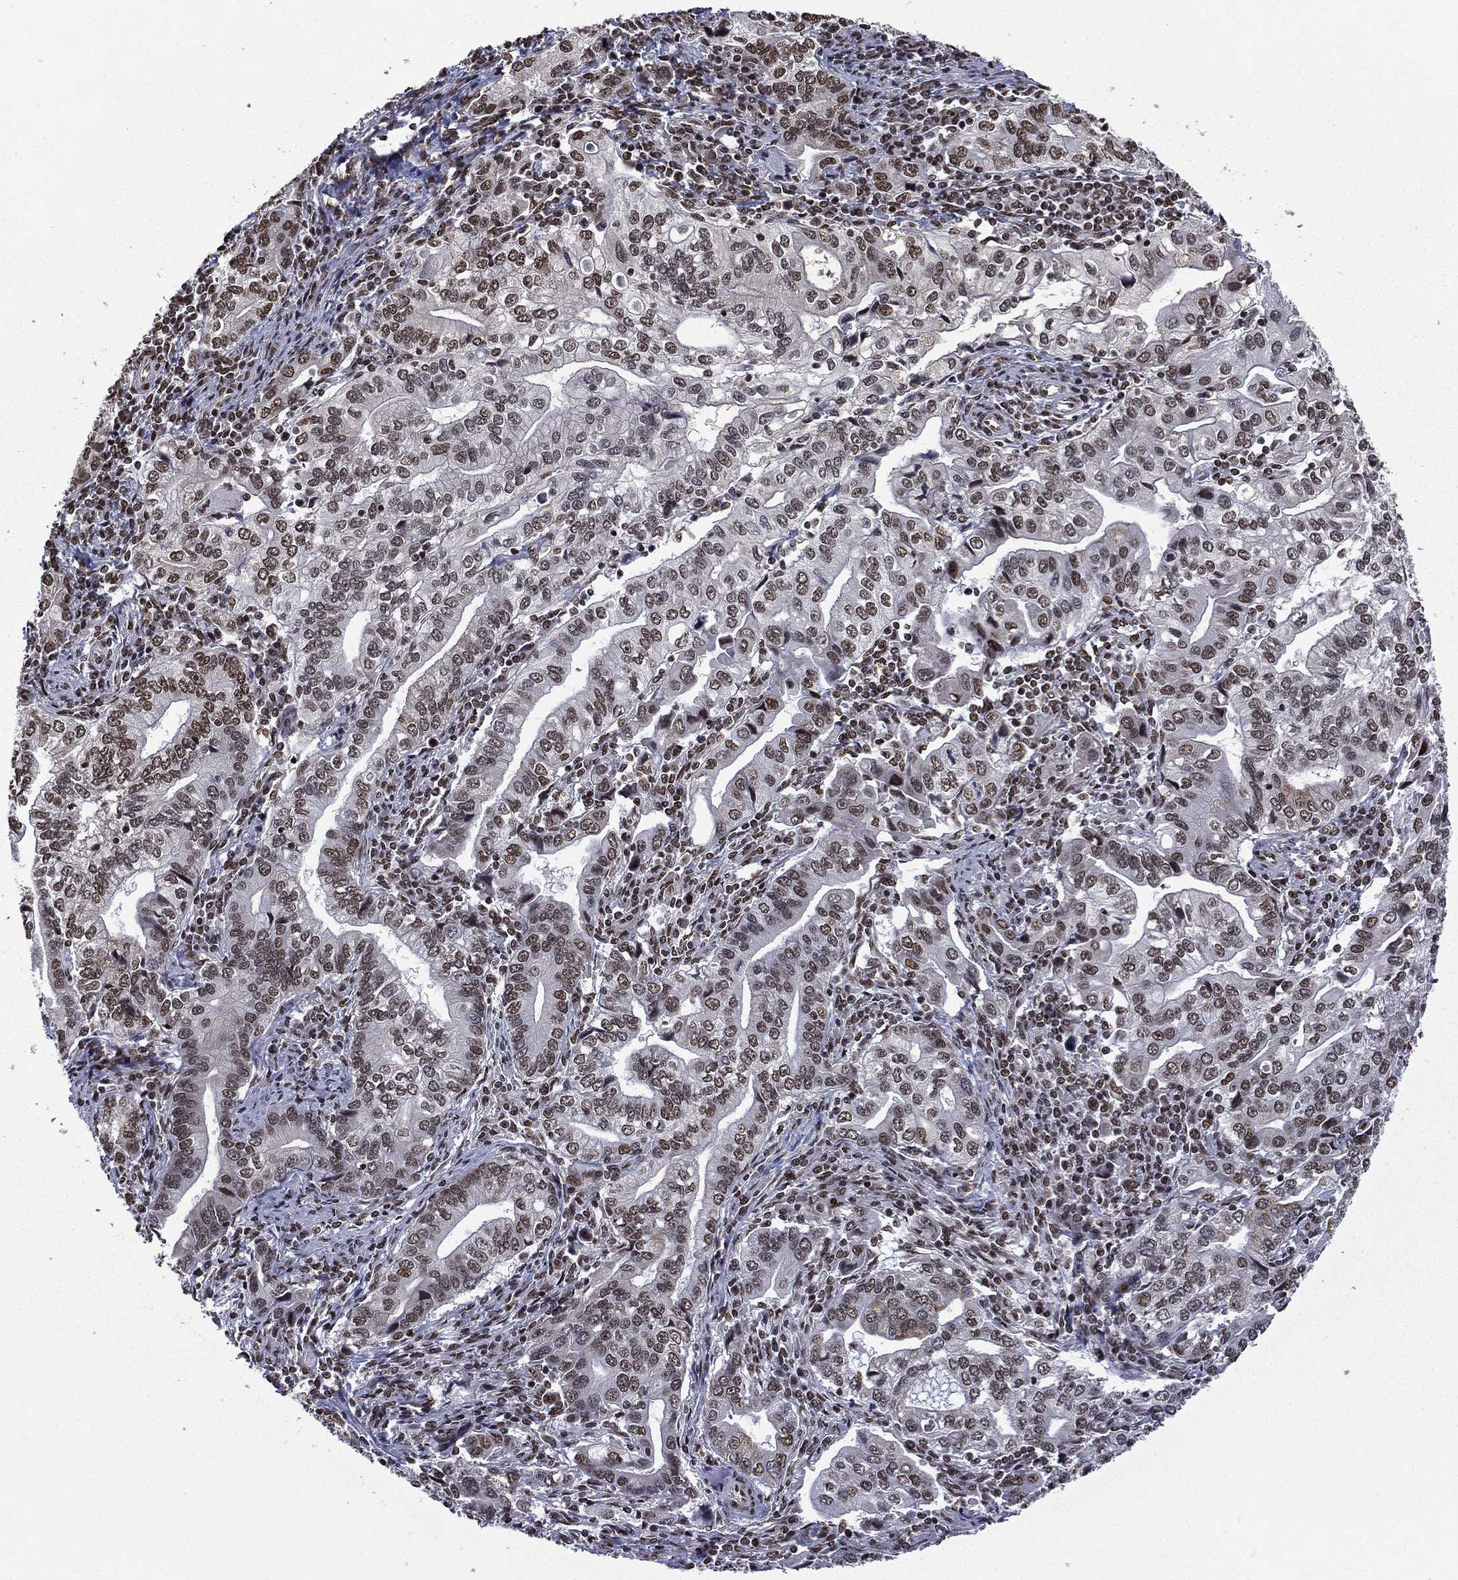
{"staining": {"intensity": "moderate", "quantity": "25%-75%", "location": "nuclear"}, "tissue": "stomach cancer", "cell_type": "Tumor cells", "image_type": "cancer", "snomed": [{"axis": "morphology", "description": "Adenocarcinoma, NOS"}, {"axis": "topography", "description": "Stomach, lower"}], "caption": "Stomach cancer stained with a brown dye shows moderate nuclear positive positivity in approximately 25%-75% of tumor cells.", "gene": "C5orf24", "patient": {"sex": "female", "age": 72}}